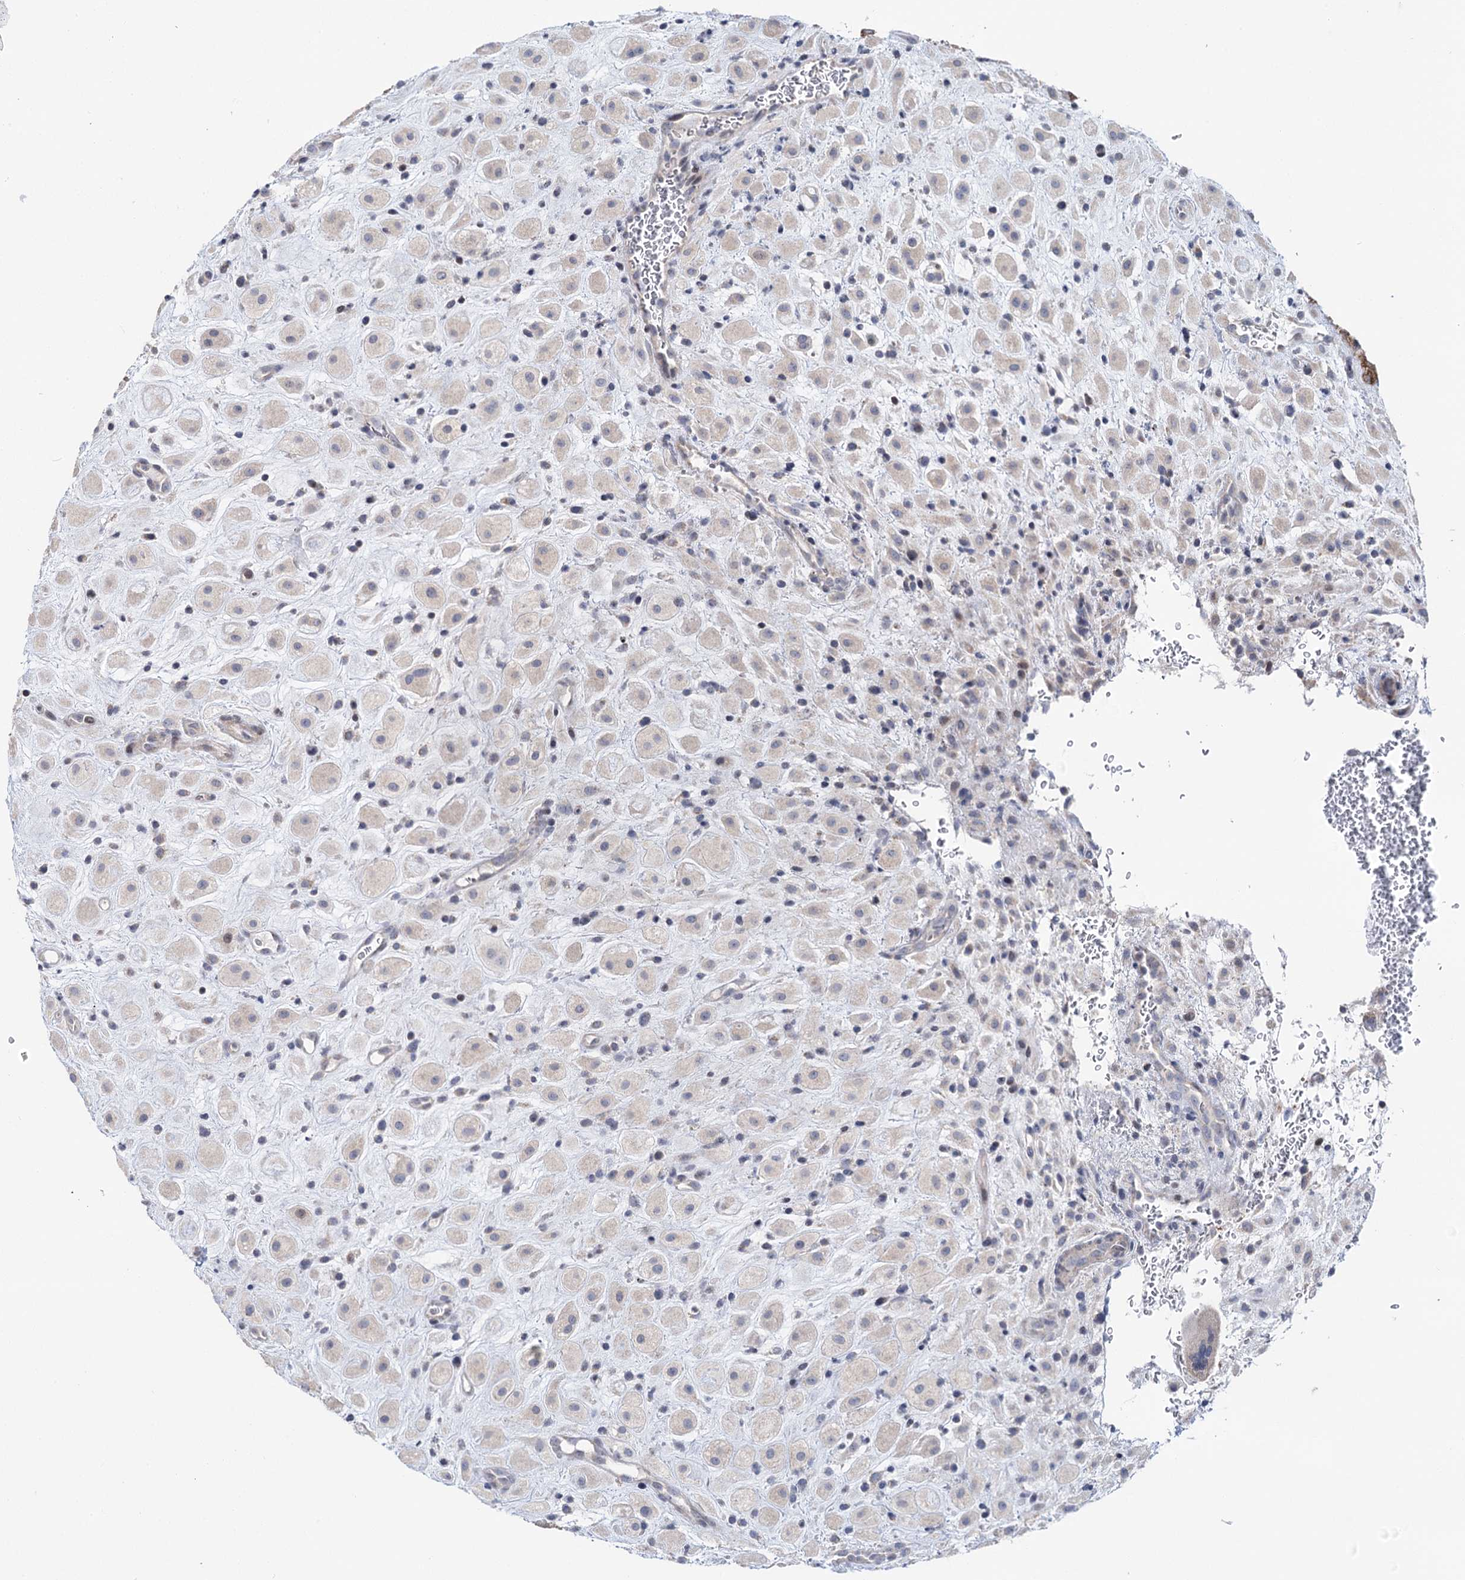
{"staining": {"intensity": "negative", "quantity": "none", "location": "none"}, "tissue": "placenta", "cell_type": "Decidual cells", "image_type": "normal", "snomed": [{"axis": "morphology", "description": "Normal tissue, NOS"}, {"axis": "topography", "description": "Placenta"}], "caption": "High magnification brightfield microscopy of normal placenta stained with DAB (3,3'-diaminobenzidine) (brown) and counterstained with hematoxylin (blue): decidual cells show no significant expression.", "gene": "PTGR1", "patient": {"sex": "female", "age": 35}}